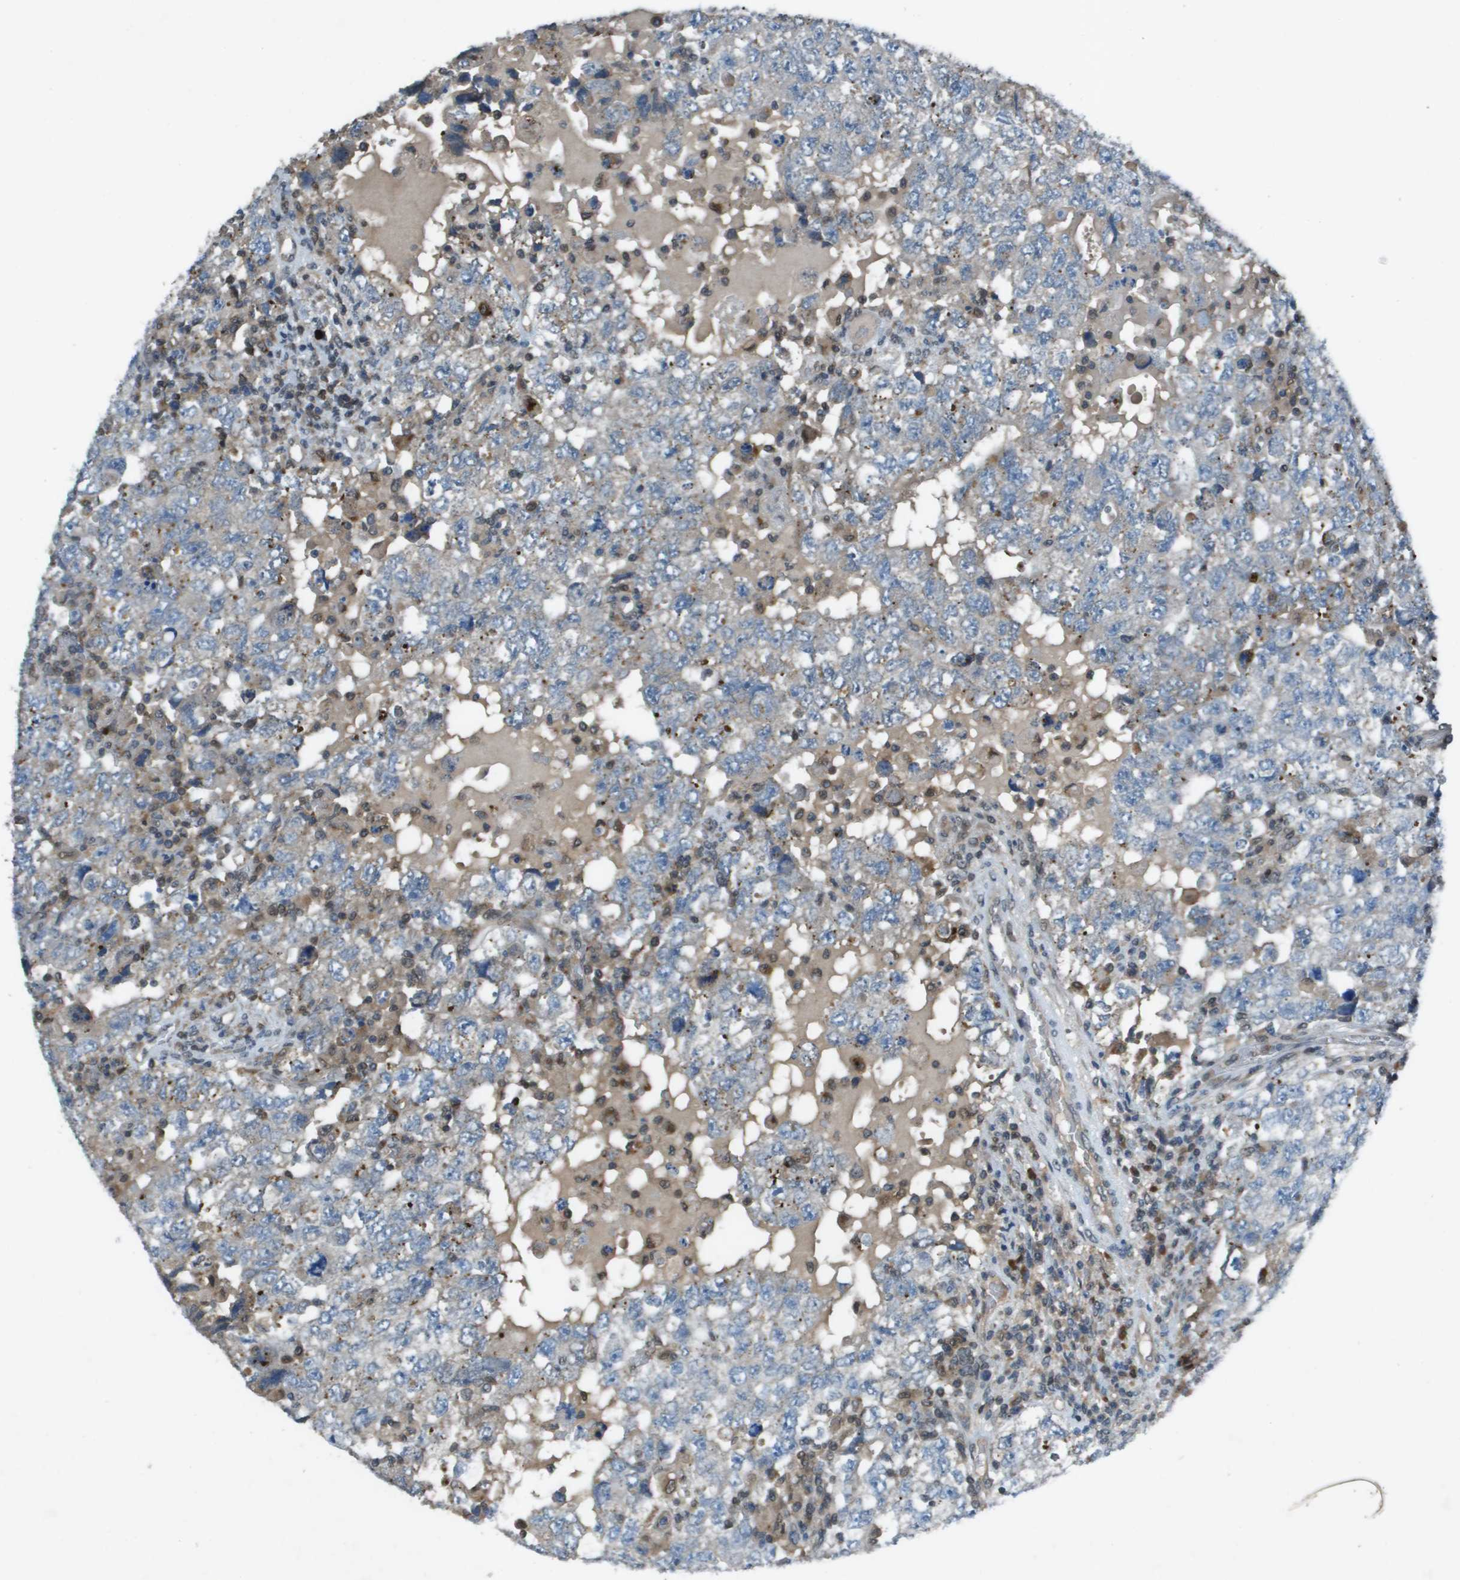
{"staining": {"intensity": "weak", "quantity": "<25%", "location": "cytoplasmic/membranous"}, "tissue": "testis cancer", "cell_type": "Tumor cells", "image_type": "cancer", "snomed": [{"axis": "morphology", "description": "Seminoma, NOS"}, {"axis": "topography", "description": "Testis"}], "caption": "Photomicrograph shows no protein positivity in tumor cells of testis cancer (seminoma) tissue.", "gene": "CAMK4", "patient": {"sex": "male", "age": 22}}